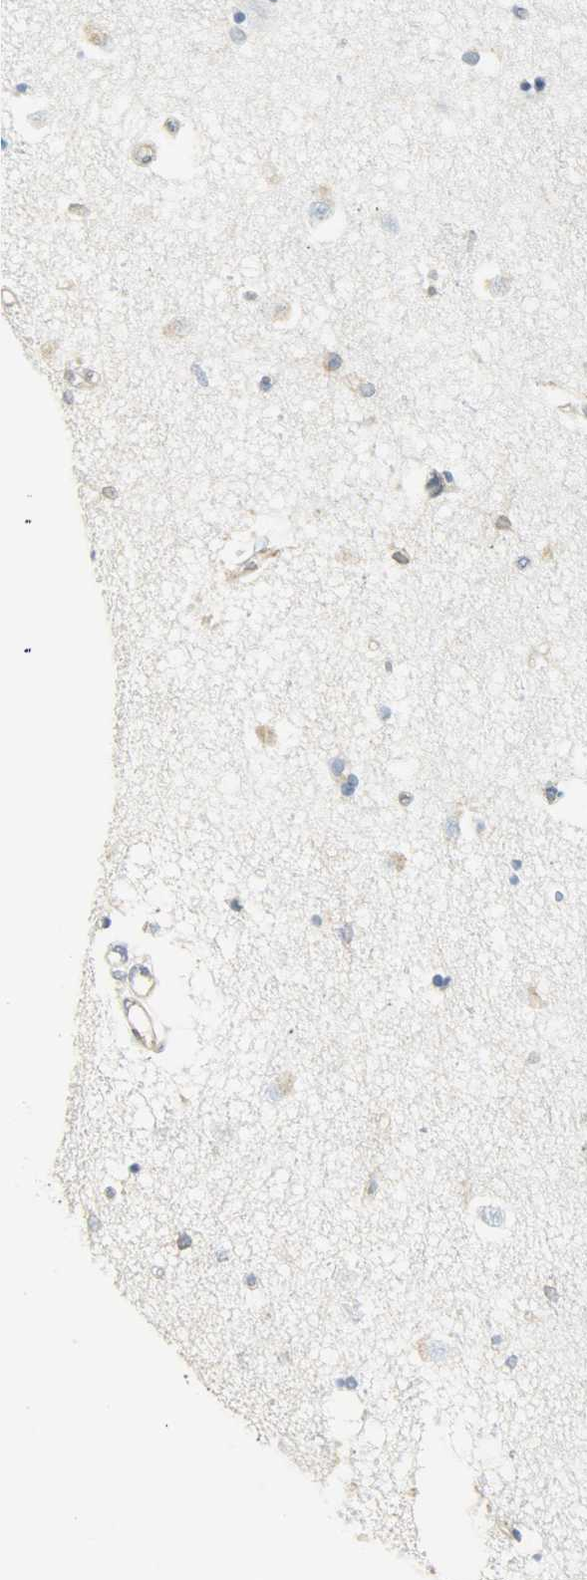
{"staining": {"intensity": "weak", "quantity": "25%-75%", "location": "cytoplasmic/membranous"}, "tissue": "caudate", "cell_type": "Glial cells", "image_type": "normal", "snomed": [{"axis": "morphology", "description": "Normal tissue, NOS"}, {"axis": "topography", "description": "Lateral ventricle wall"}], "caption": "DAB (3,3'-diaminobenzidine) immunohistochemical staining of benign caudate shows weak cytoplasmic/membranous protein staining in approximately 25%-75% of glial cells.", "gene": "PKD2", "patient": {"sex": "female", "age": 54}}